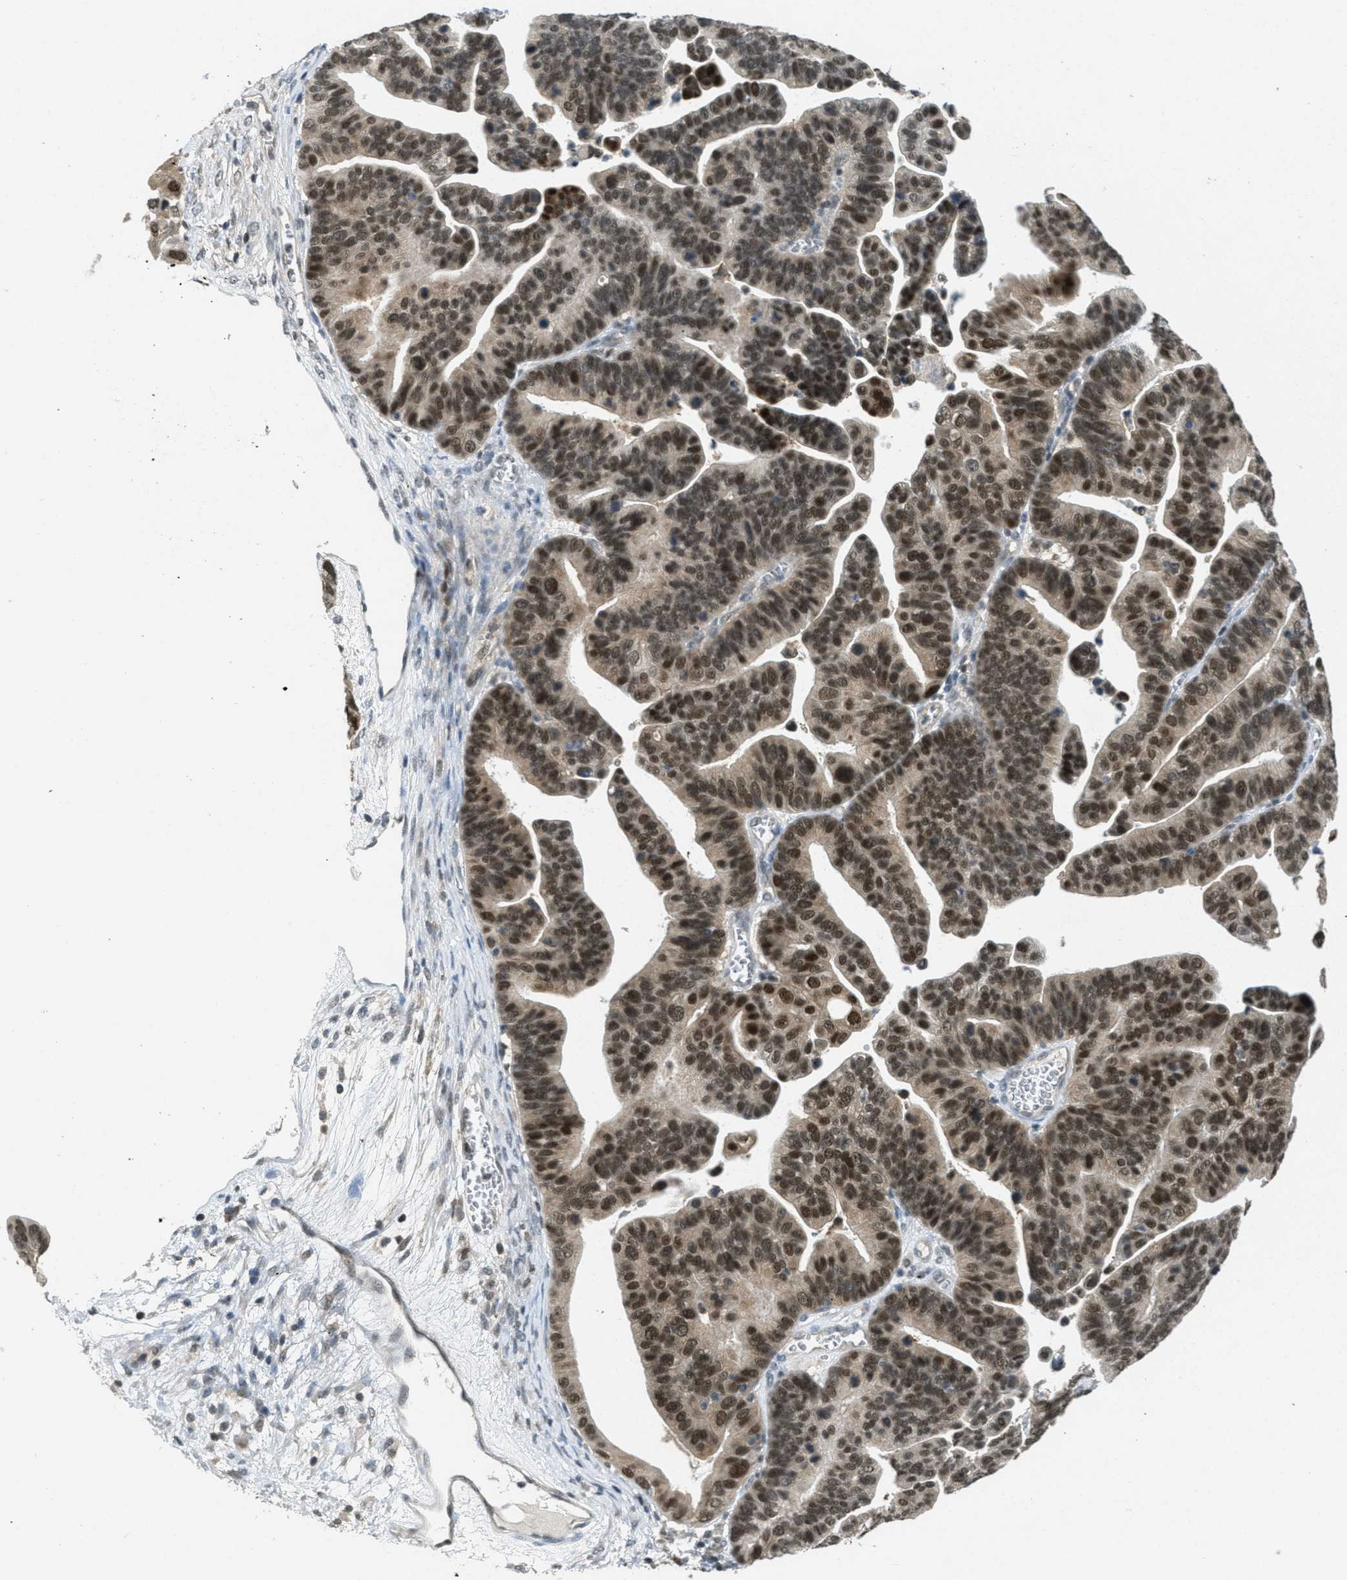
{"staining": {"intensity": "moderate", "quantity": ">75%", "location": "nuclear"}, "tissue": "ovarian cancer", "cell_type": "Tumor cells", "image_type": "cancer", "snomed": [{"axis": "morphology", "description": "Cystadenocarcinoma, serous, NOS"}, {"axis": "topography", "description": "Ovary"}], "caption": "Ovarian cancer stained for a protein reveals moderate nuclear positivity in tumor cells.", "gene": "DNAJB1", "patient": {"sex": "female", "age": 56}}